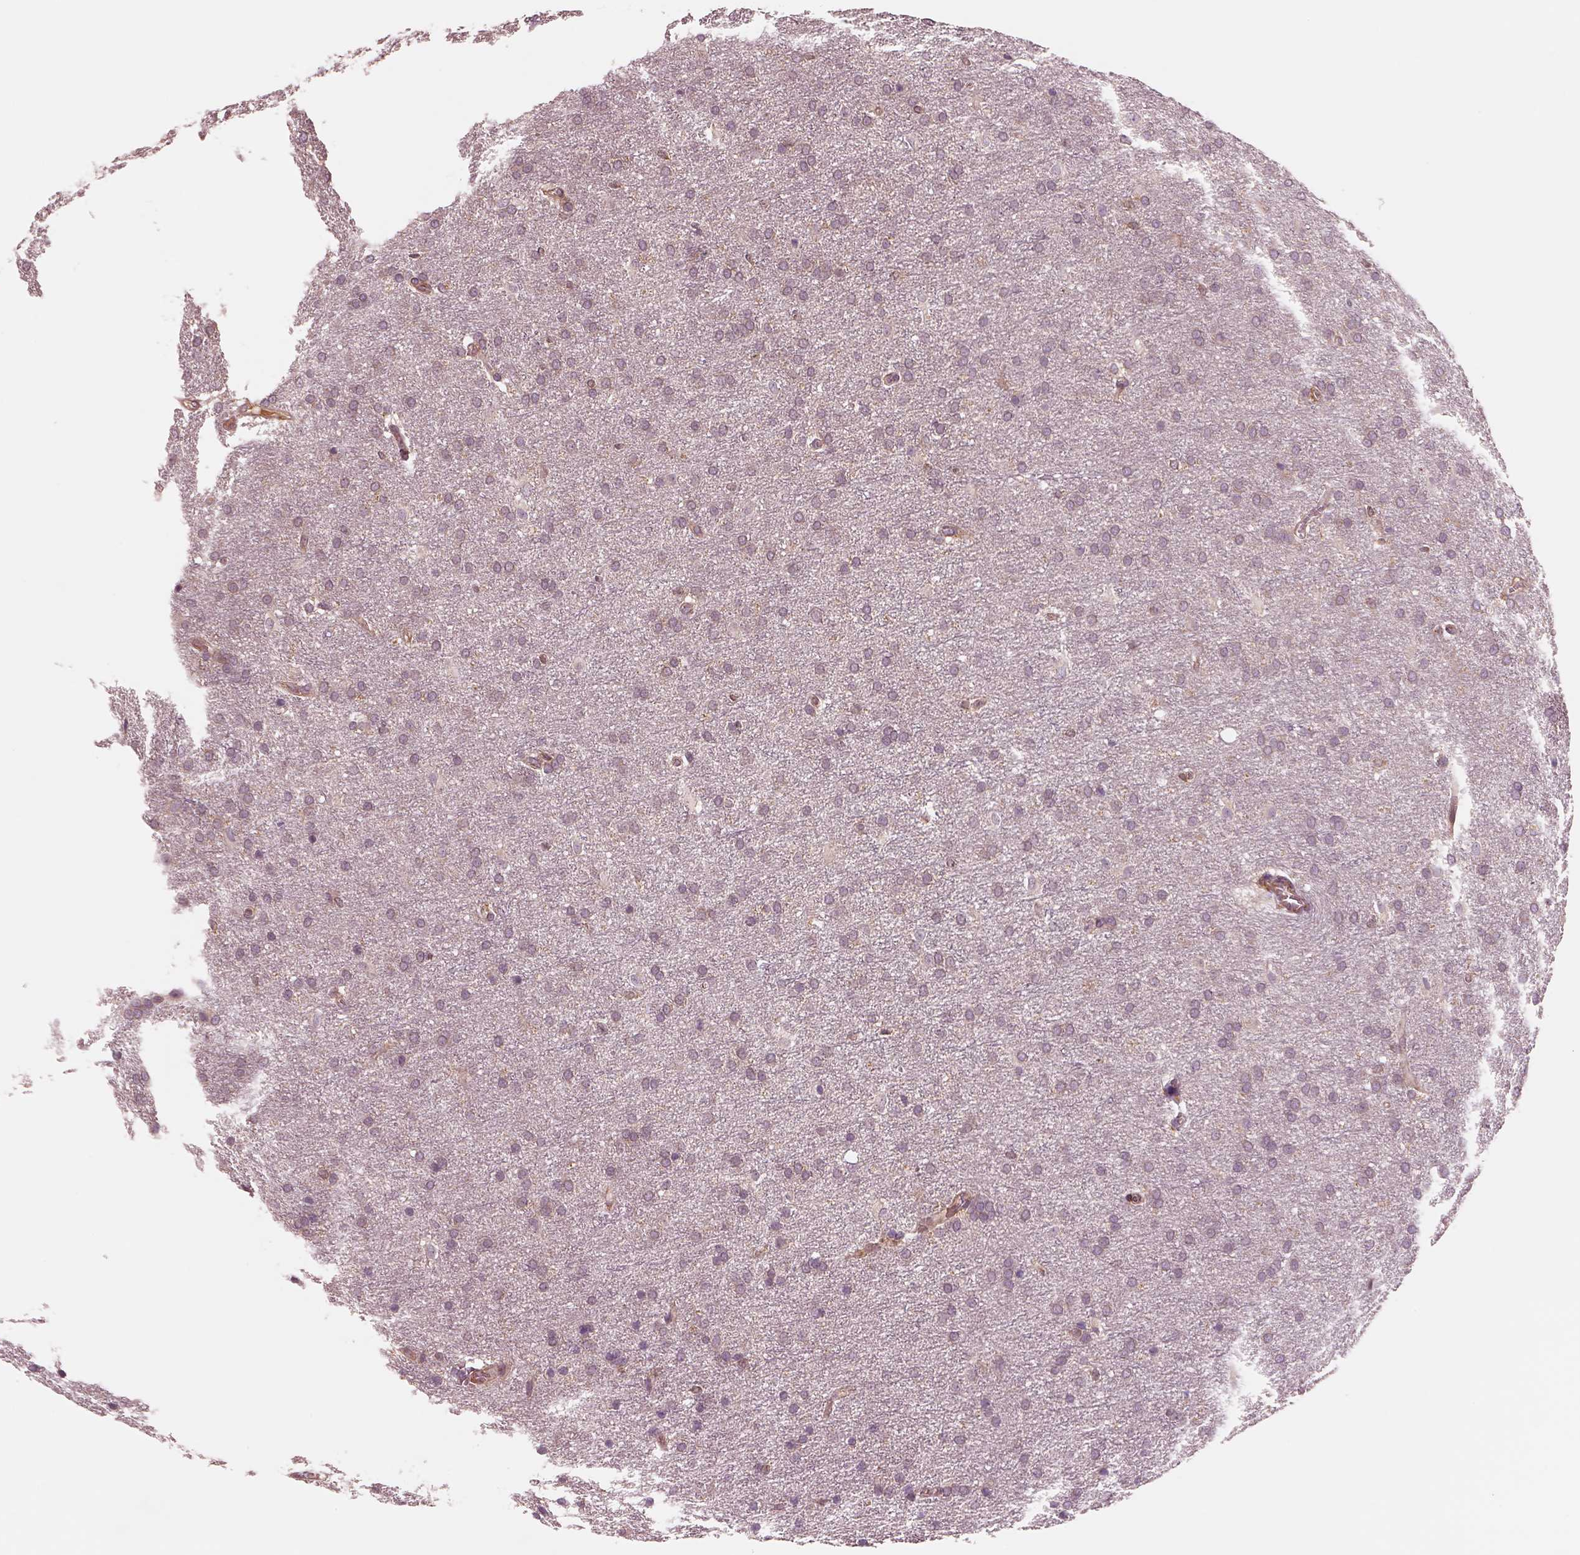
{"staining": {"intensity": "negative", "quantity": "none", "location": "none"}, "tissue": "glioma", "cell_type": "Tumor cells", "image_type": "cancer", "snomed": [{"axis": "morphology", "description": "Glioma, malignant, Low grade"}, {"axis": "topography", "description": "Brain"}], "caption": "Tumor cells are negative for protein expression in human glioma.", "gene": "ASCC2", "patient": {"sex": "female", "age": 32}}